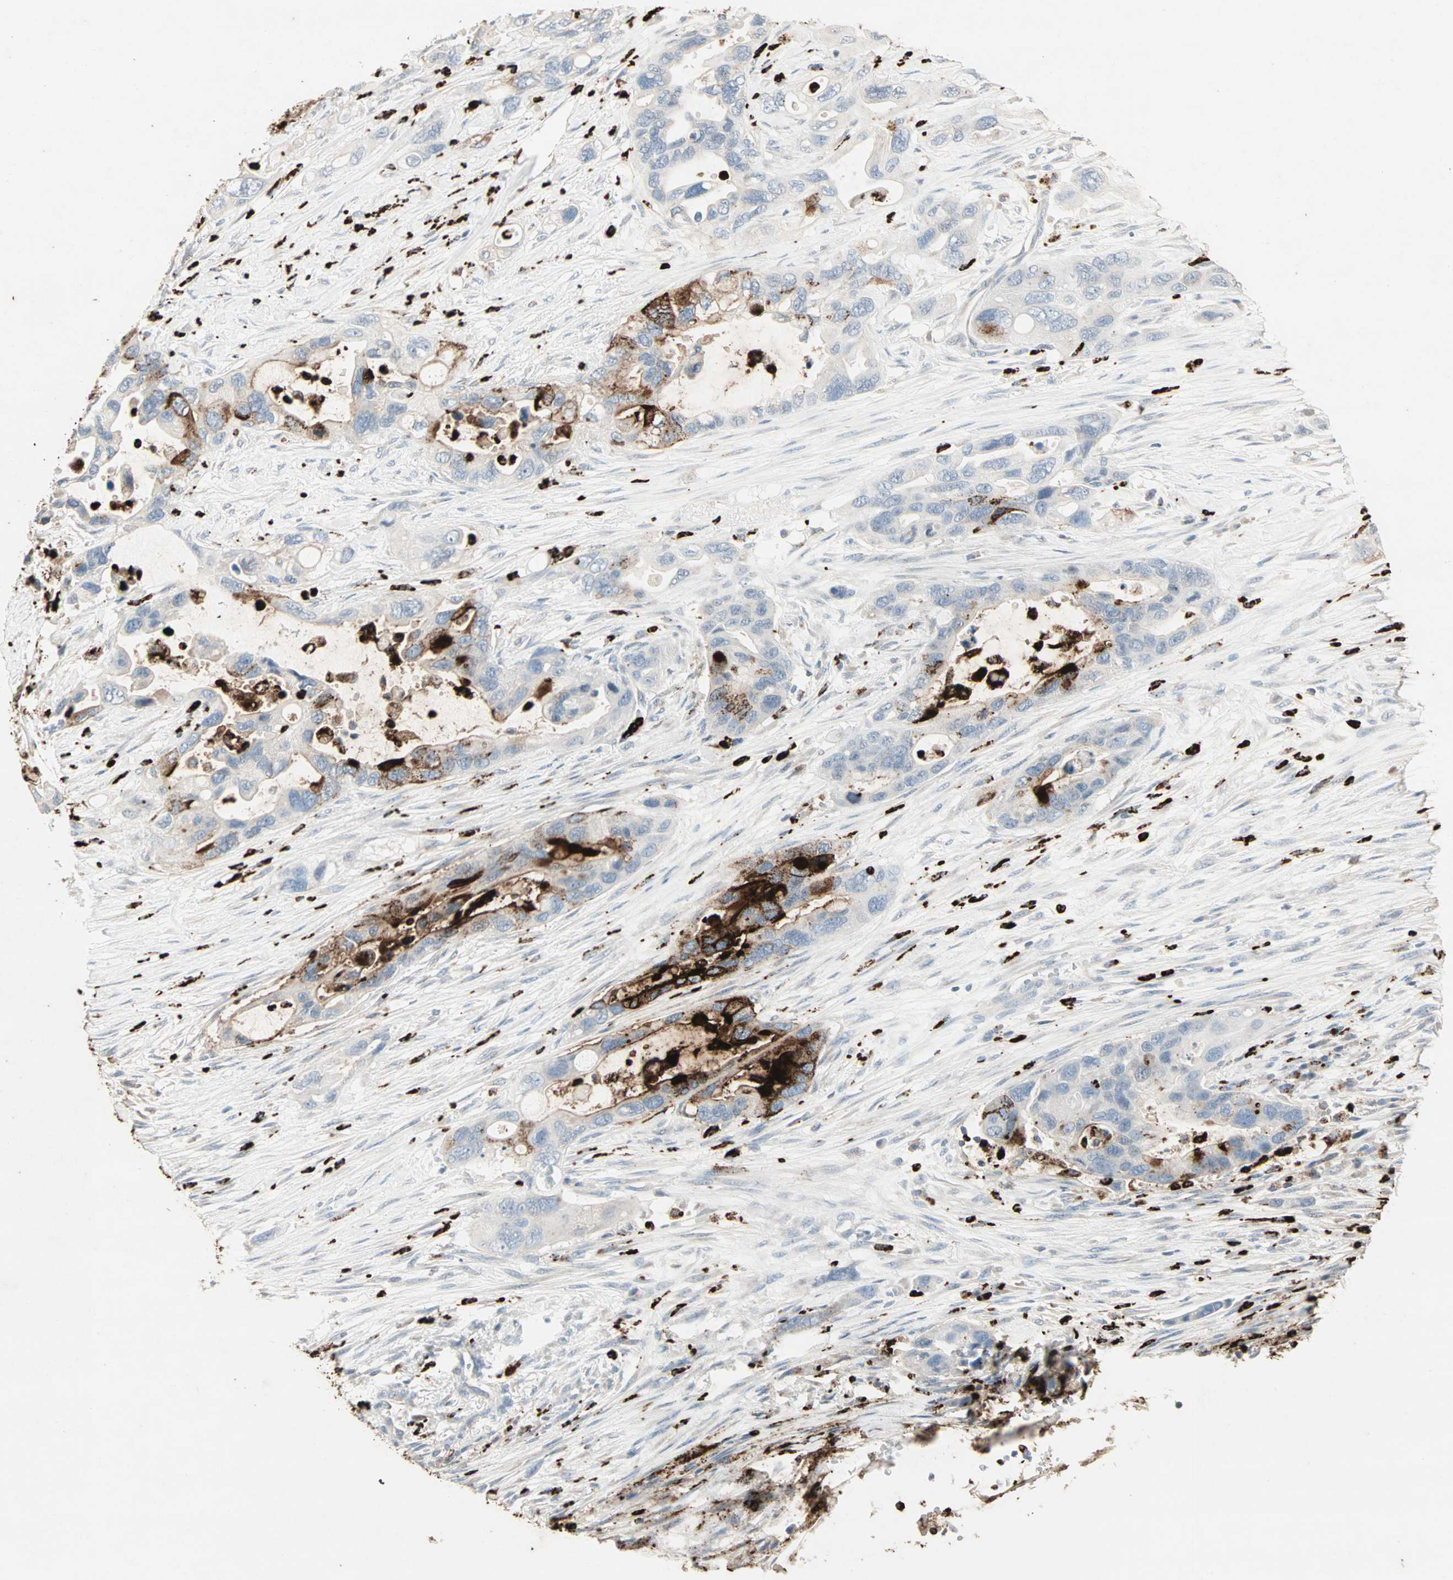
{"staining": {"intensity": "strong", "quantity": "25%-75%", "location": "cytoplasmic/membranous"}, "tissue": "pancreatic cancer", "cell_type": "Tumor cells", "image_type": "cancer", "snomed": [{"axis": "morphology", "description": "Adenocarcinoma, NOS"}, {"axis": "topography", "description": "Pancreas"}], "caption": "Protein expression analysis of pancreatic cancer (adenocarcinoma) reveals strong cytoplasmic/membranous expression in approximately 25%-75% of tumor cells.", "gene": "CEACAM6", "patient": {"sex": "female", "age": 71}}